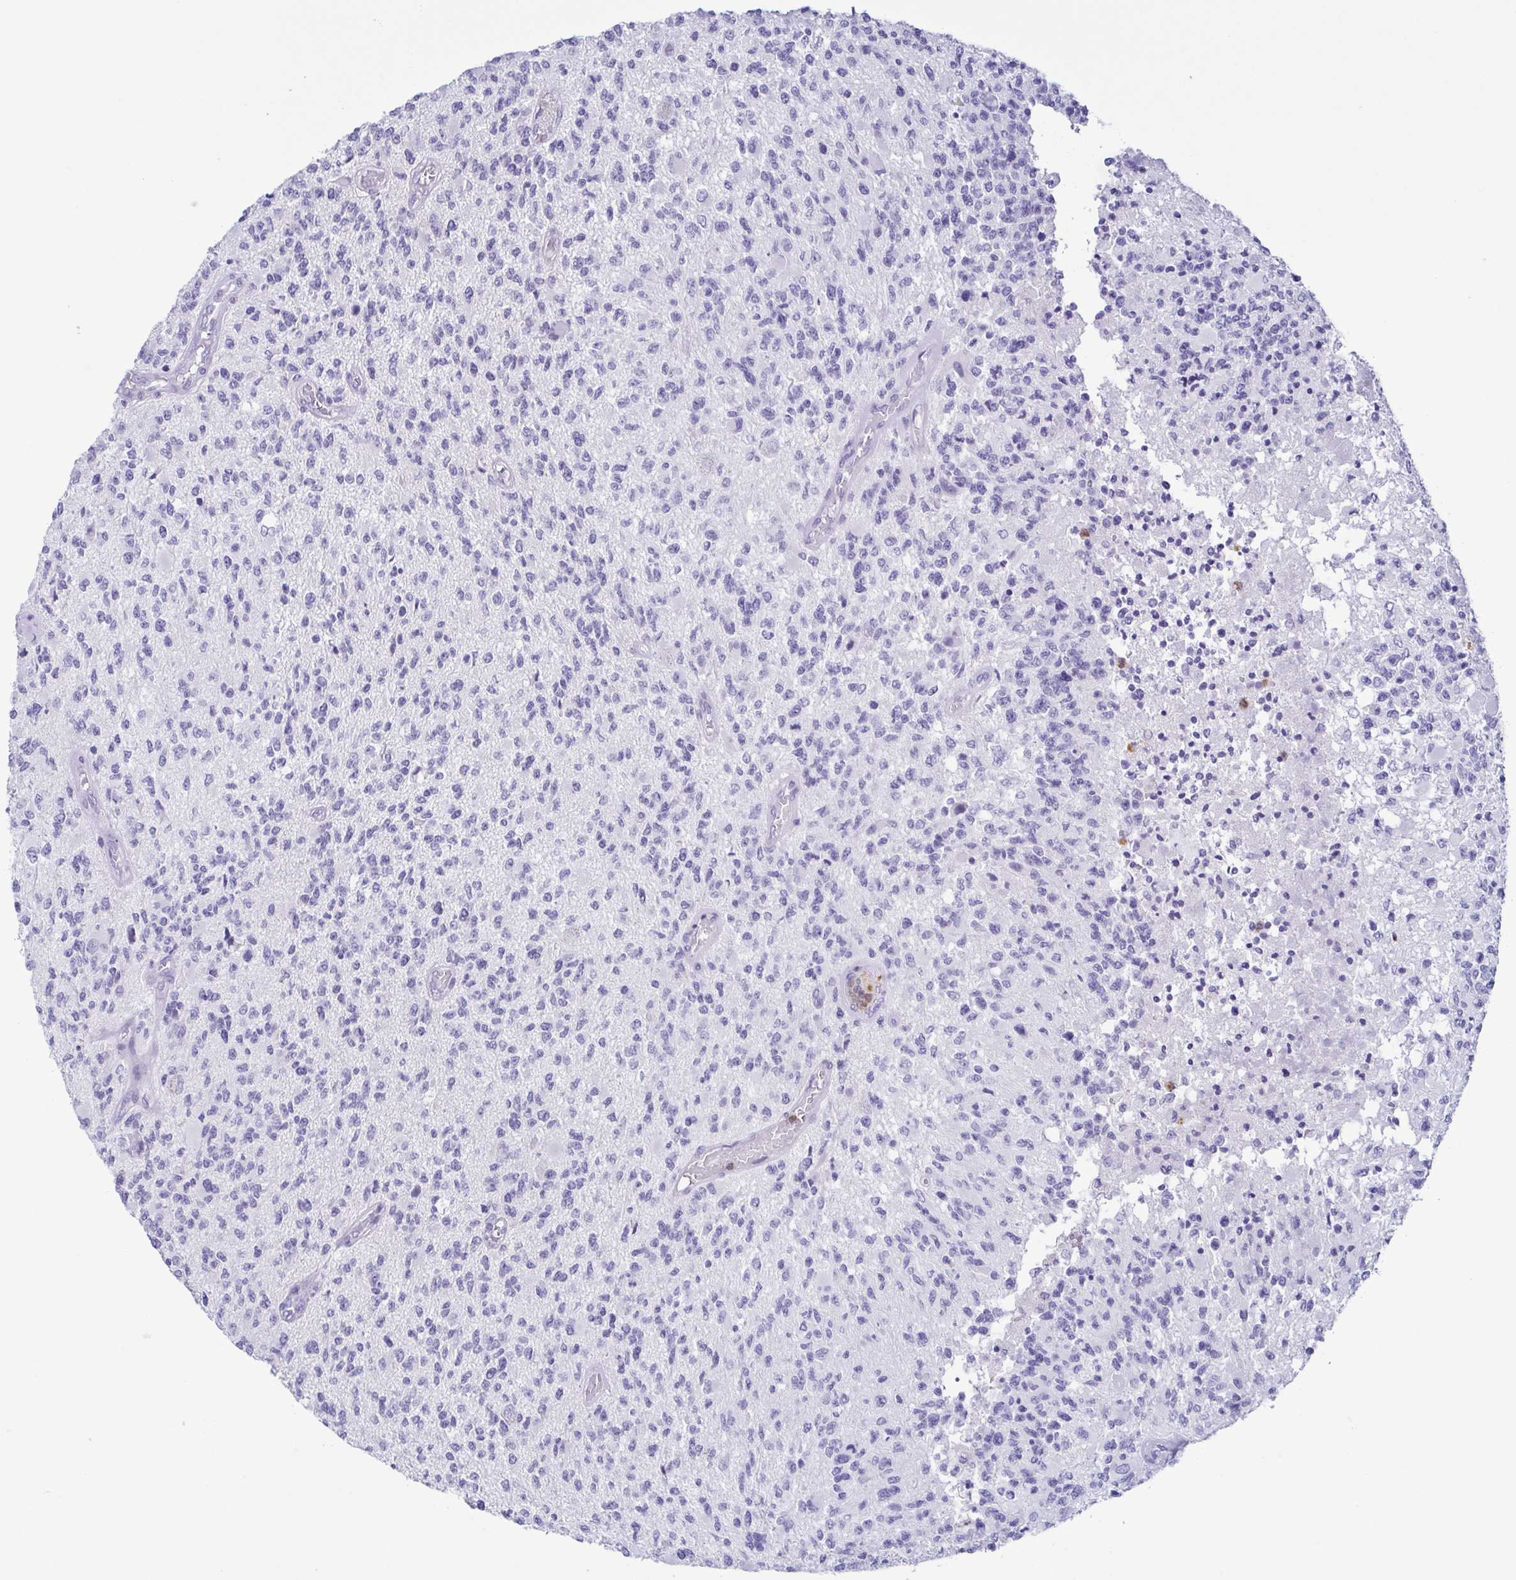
{"staining": {"intensity": "negative", "quantity": "none", "location": "none"}, "tissue": "glioma", "cell_type": "Tumor cells", "image_type": "cancer", "snomed": [{"axis": "morphology", "description": "Glioma, malignant, High grade"}, {"axis": "topography", "description": "Brain"}], "caption": "The image demonstrates no significant positivity in tumor cells of malignant glioma (high-grade). (DAB immunohistochemistry visualized using brightfield microscopy, high magnification).", "gene": "AZU1", "patient": {"sex": "female", "age": 63}}